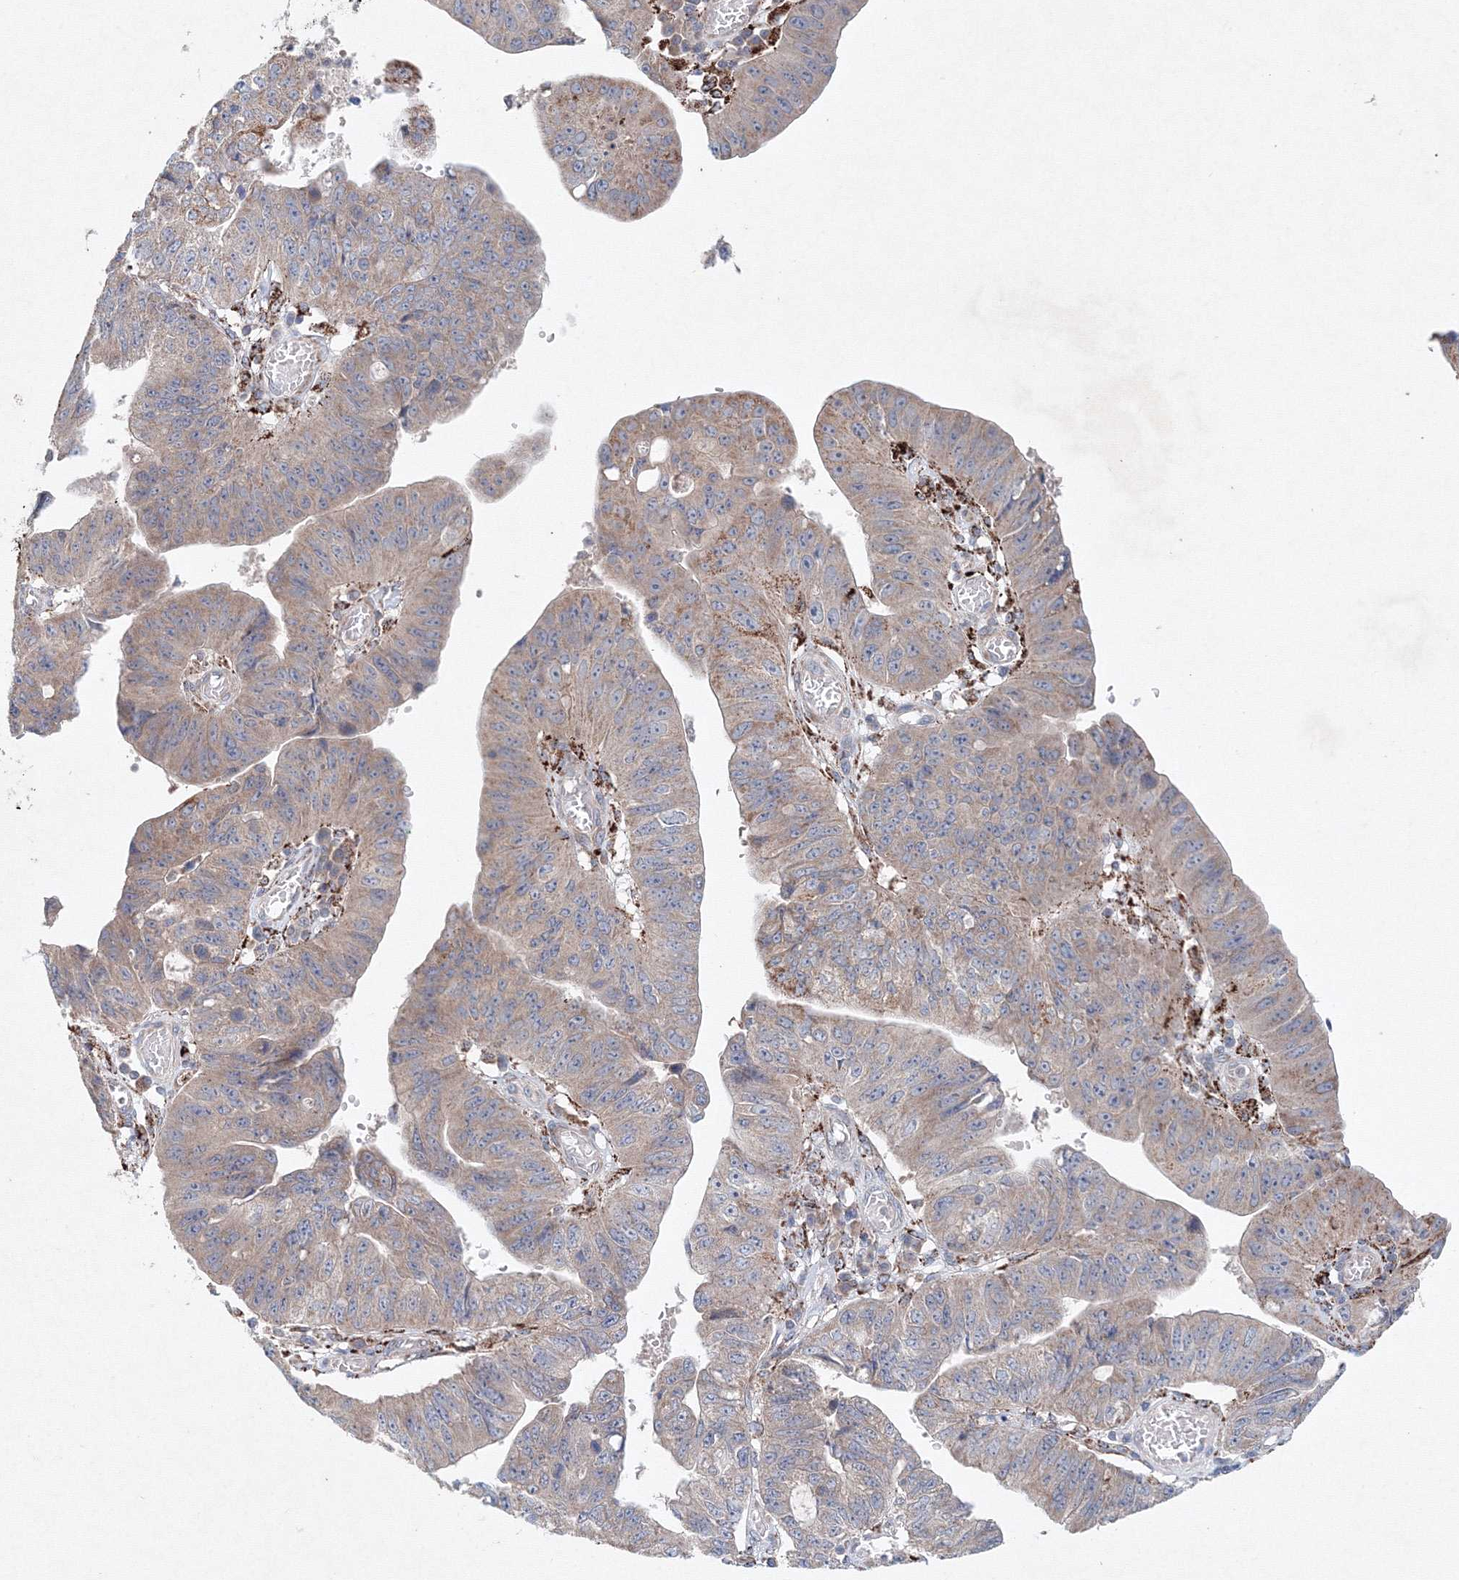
{"staining": {"intensity": "moderate", "quantity": "25%-75%", "location": "cytoplasmic/membranous"}, "tissue": "stomach cancer", "cell_type": "Tumor cells", "image_type": "cancer", "snomed": [{"axis": "morphology", "description": "Adenocarcinoma, NOS"}, {"axis": "topography", "description": "Stomach"}], "caption": "Human stomach cancer stained with a protein marker exhibits moderate staining in tumor cells.", "gene": "WDR49", "patient": {"sex": "male", "age": 59}}